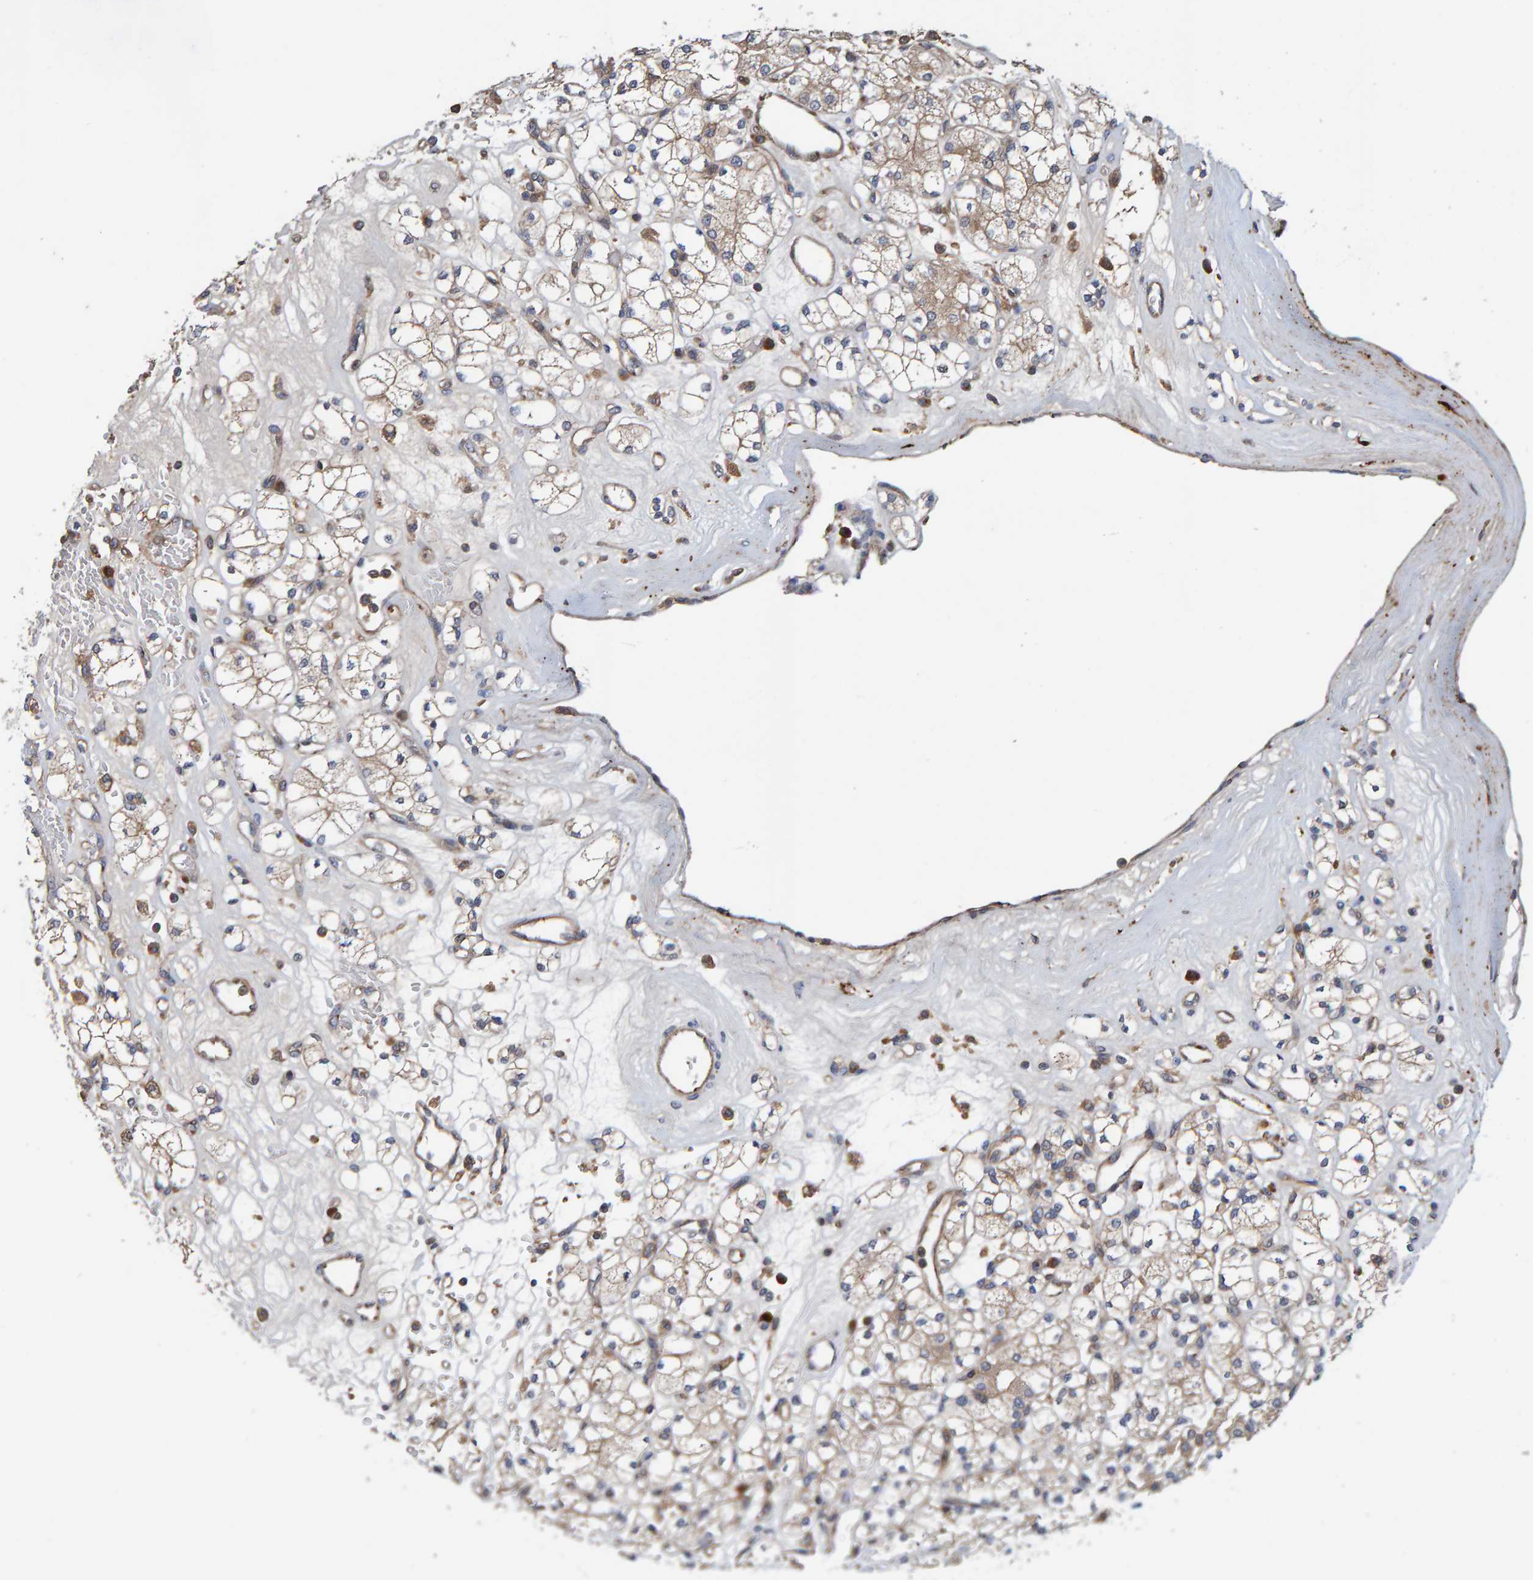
{"staining": {"intensity": "moderate", "quantity": ">75%", "location": "cytoplasmic/membranous"}, "tissue": "renal cancer", "cell_type": "Tumor cells", "image_type": "cancer", "snomed": [{"axis": "morphology", "description": "Adenocarcinoma, NOS"}, {"axis": "topography", "description": "Kidney"}], "caption": "Adenocarcinoma (renal) stained for a protein (brown) demonstrates moderate cytoplasmic/membranous positive staining in about >75% of tumor cells.", "gene": "KIAA0753", "patient": {"sex": "male", "age": 77}}